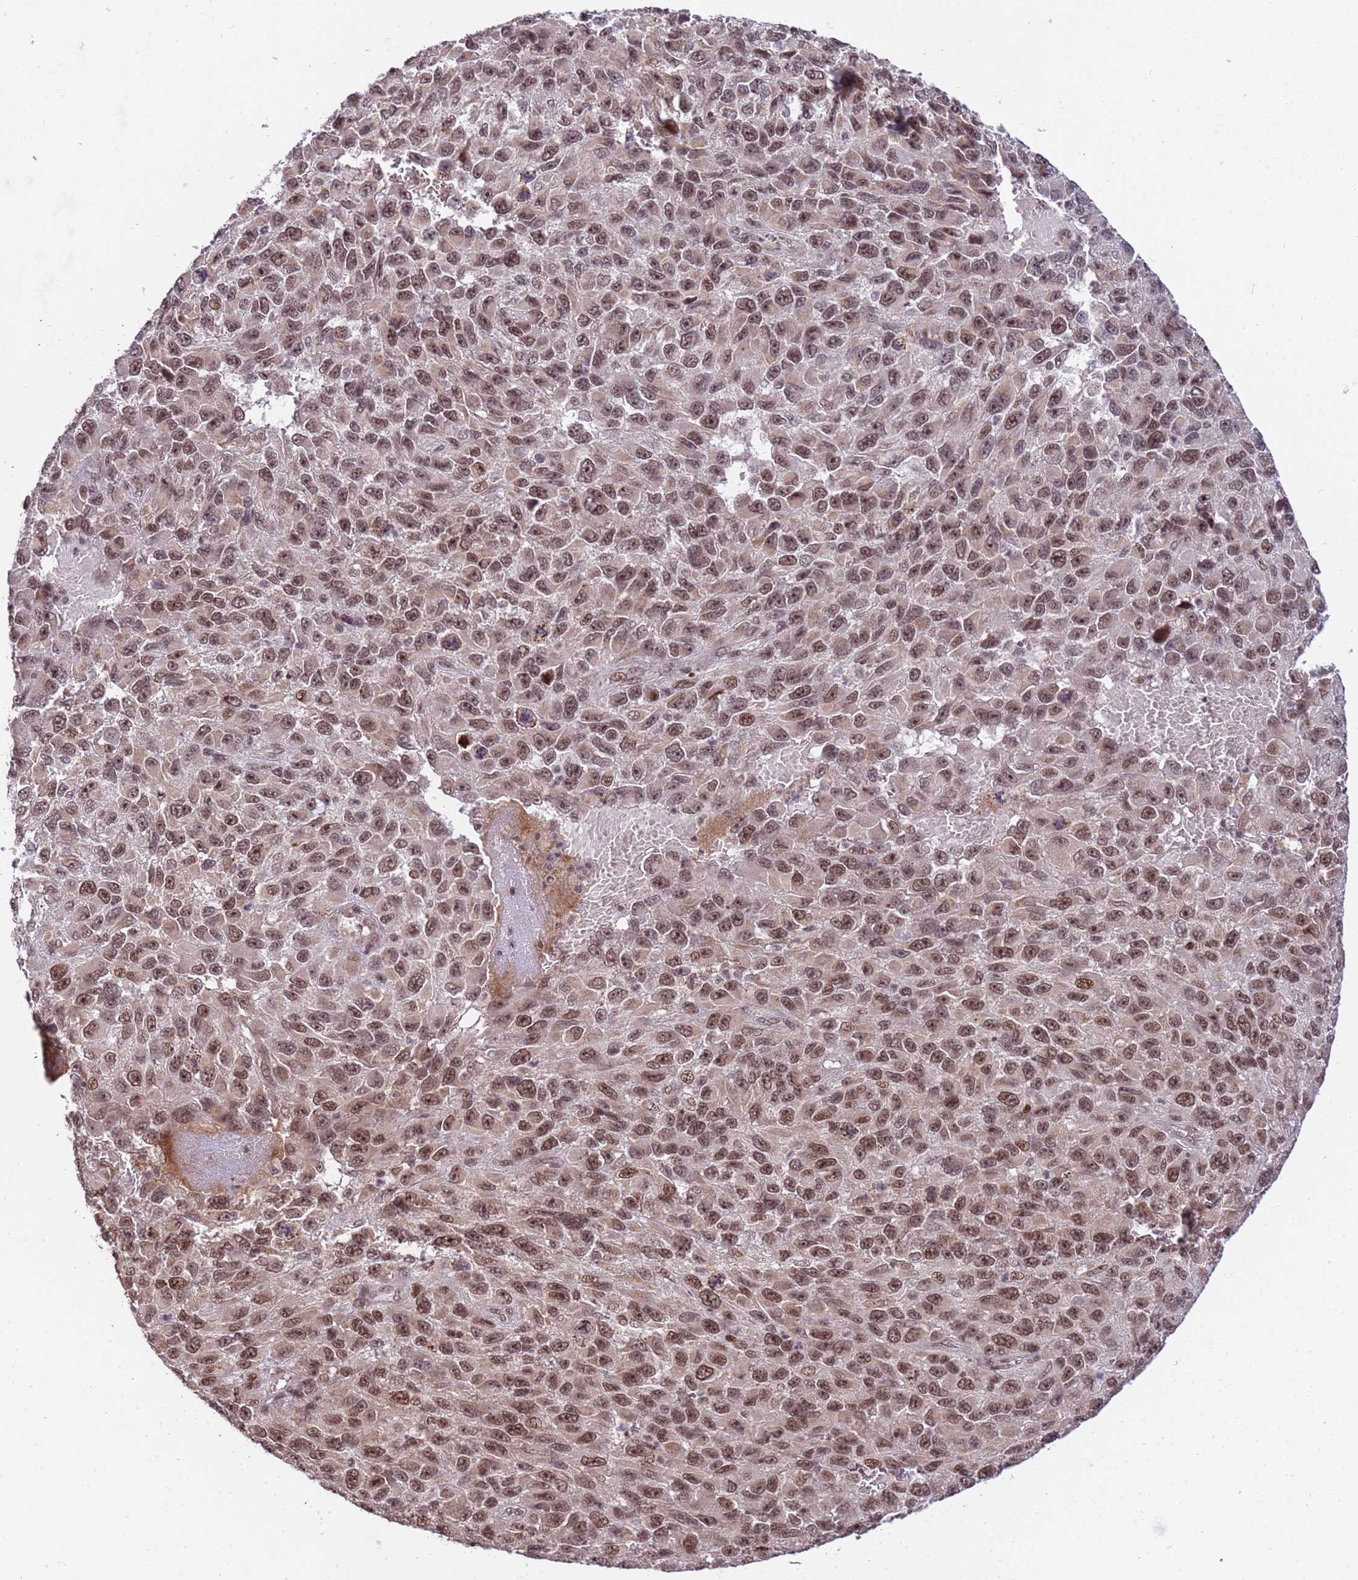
{"staining": {"intensity": "moderate", "quantity": ">75%", "location": "nuclear"}, "tissue": "melanoma", "cell_type": "Tumor cells", "image_type": "cancer", "snomed": [{"axis": "morphology", "description": "Normal tissue, NOS"}, {"axis": "morphology", "description": "Malignant melanoma, NOS"}, {"axis": "topography", "description": "Skin"}], "caption": "Melanoma stained for a protein (brown) reveals moderate nuclear positive expression in approximately >75% of tumor cells.", "gene": "PPM1H", "patient": {"sex": "female", "age": 96}}